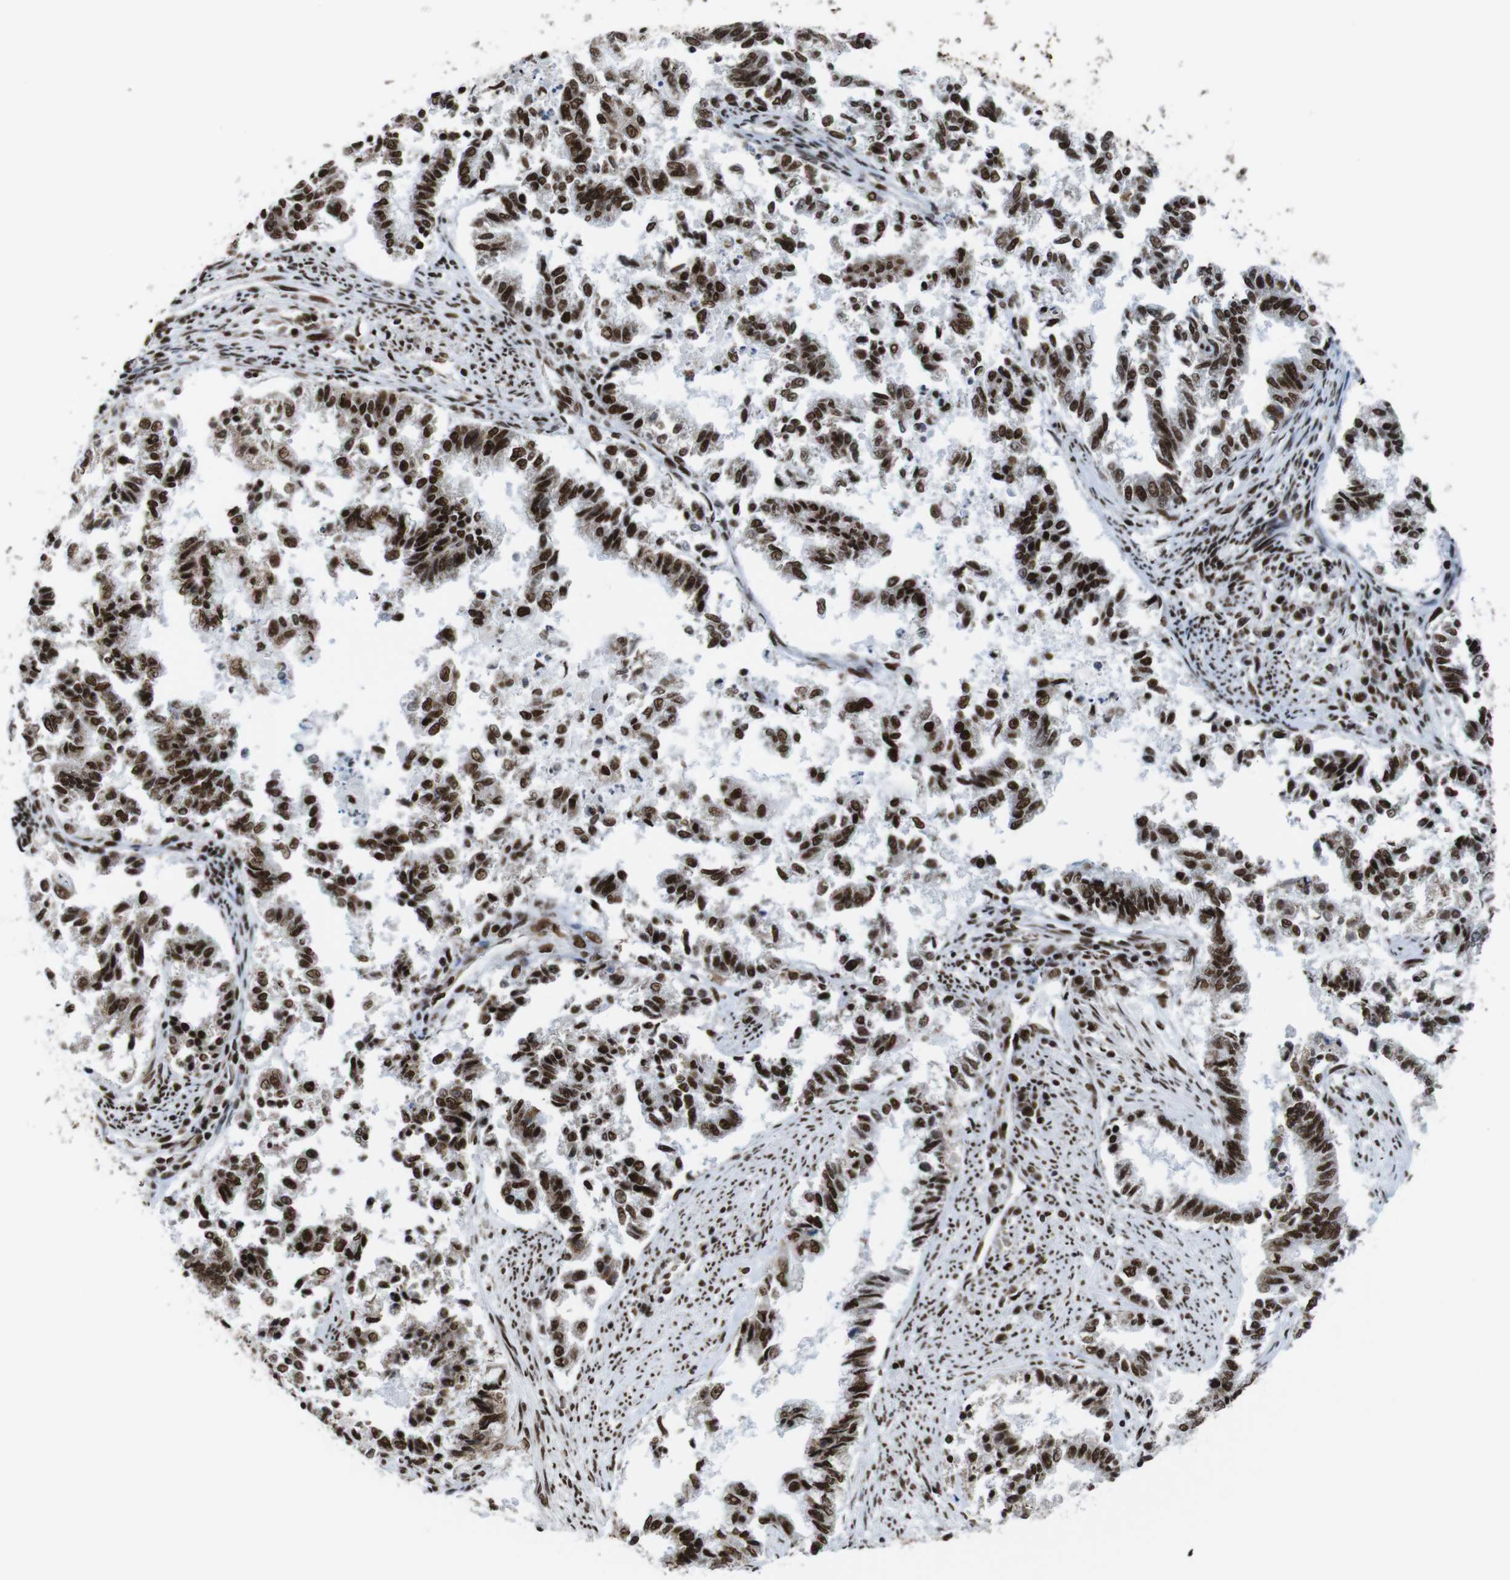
{"staining": {"intensity": "strong", "quantity": ">75%", "location": "nuclear"}, "tissue": "endometrial cancer", "cell_type": "Tumor cells", "image_type": "cancer", "snomed": [{"axis": "morphology", "description": "Necrosis, NOS"}, {"axis": "morphology", "description": "Adenocarcinoma, NOS"}, {"axis": "topography", "description": "Endometrium"}], "caption": "Immunohistochemistry (IHC) (DAB) staining of endometrial cancer (adenocarcinoma) exhibits strong nuclear protein staining in about >75% of tumor cells.", "gene": "ROMO1", "patient": {"sex": "female", "age": 79}}